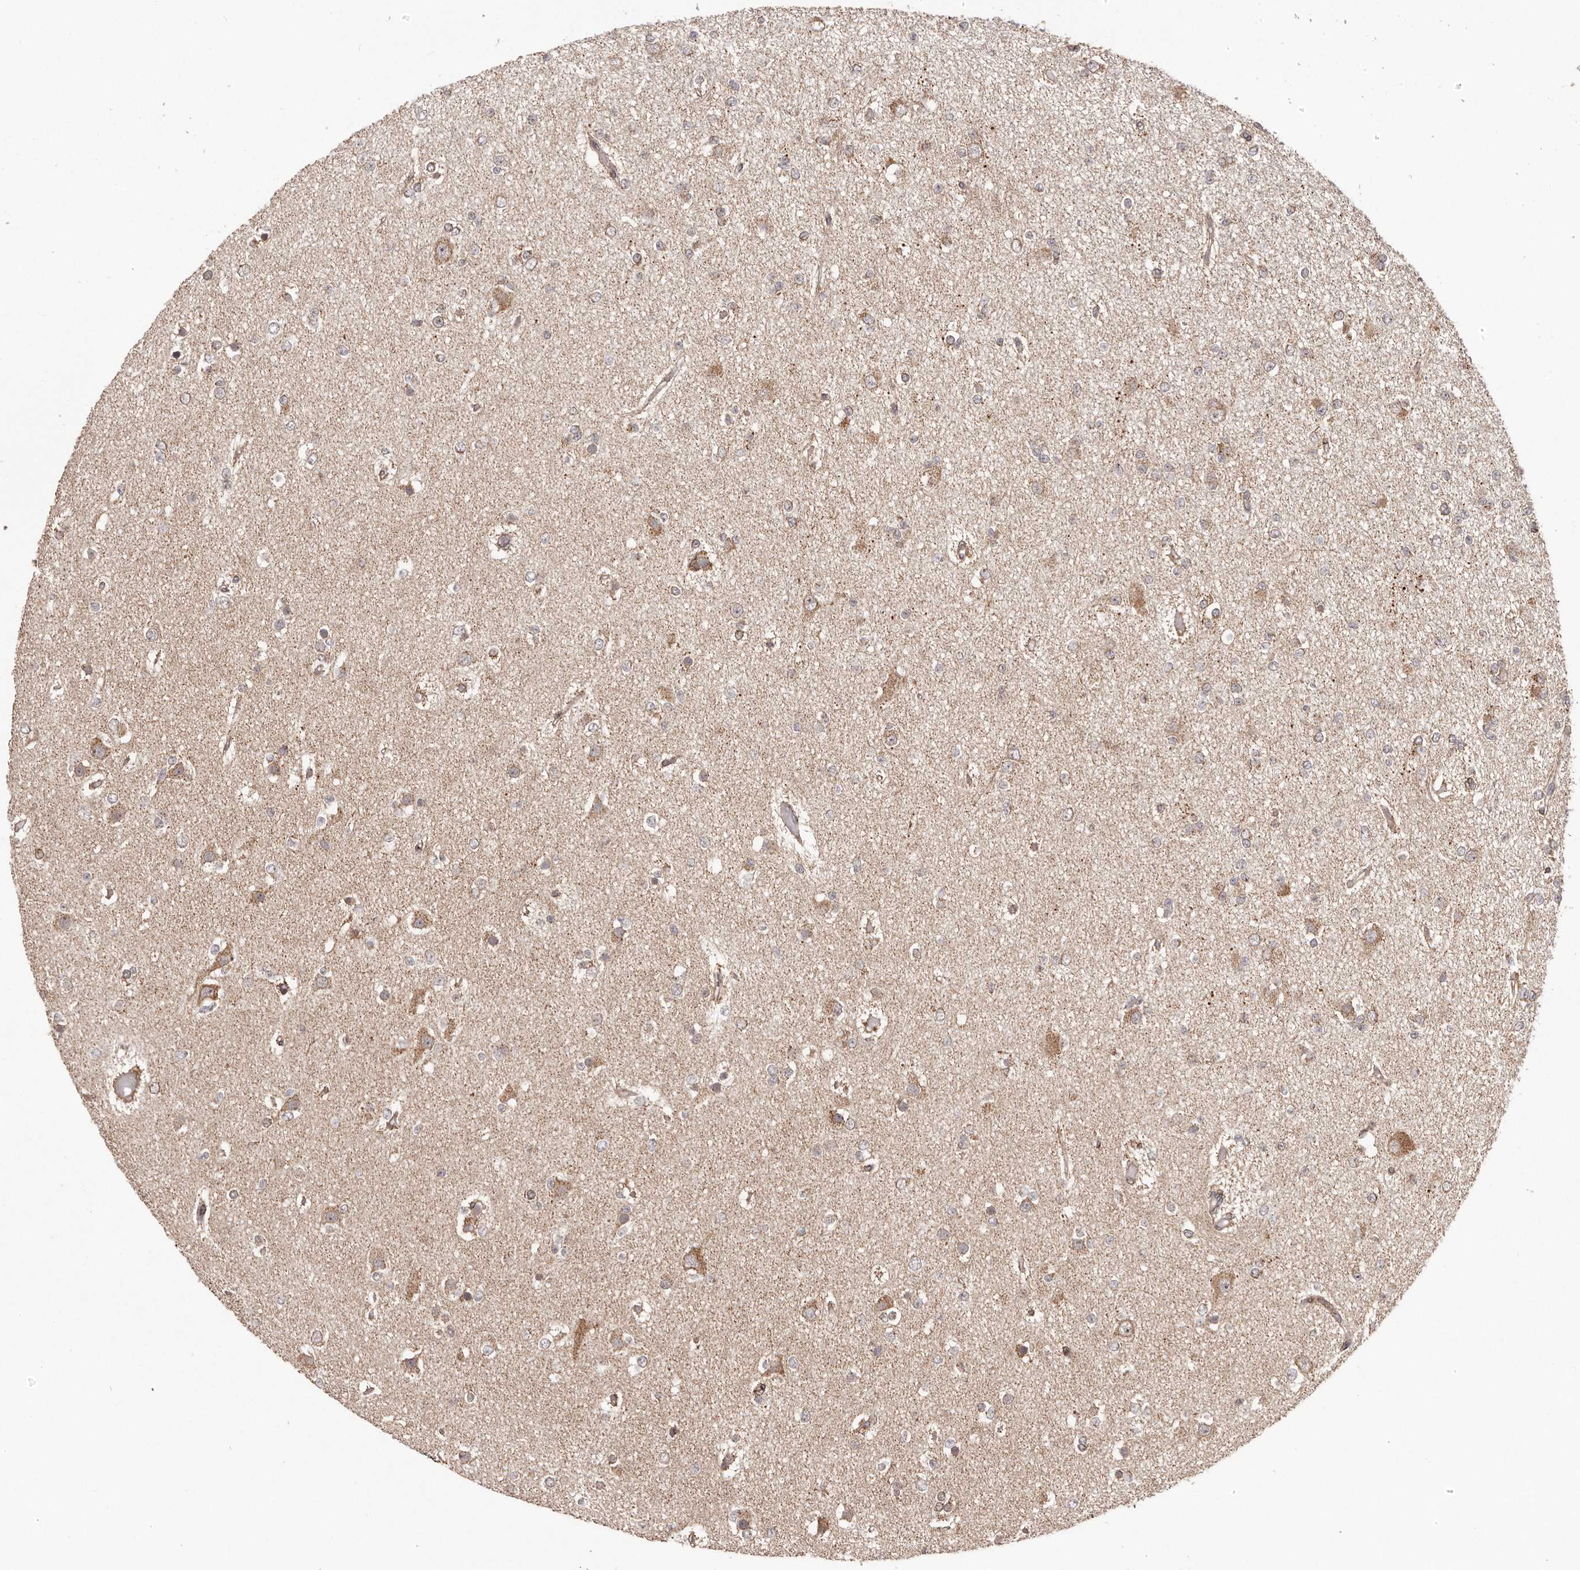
{"staining": {"intensity": "weak", "quantity": "25%-75%", "location": "cytoplasmic/membranous"}, "tissue": "glioma", "cell_type": "Tumor cells", "image_type": "cancer", "snomed": [{"axis": "morphology", "description": "Glioma, malignant, Low grade"}, {"axis": "topography", "description": "Brain"}], "caption": "High-power microscopy captured an IHC histopathology image of malignant glioma (low-grade), revealing weak cytoplasmic/membranous positivity in approximately 25%-75% of tumor cells. The staining was performed using DAB (3,3'-diaminobenzidine), with brown indicating positive protein expression. Nuclei are stained blue with hematoxylin.", "gene": "CHRM2", "patient": {"sex": "female", "age": 22}}